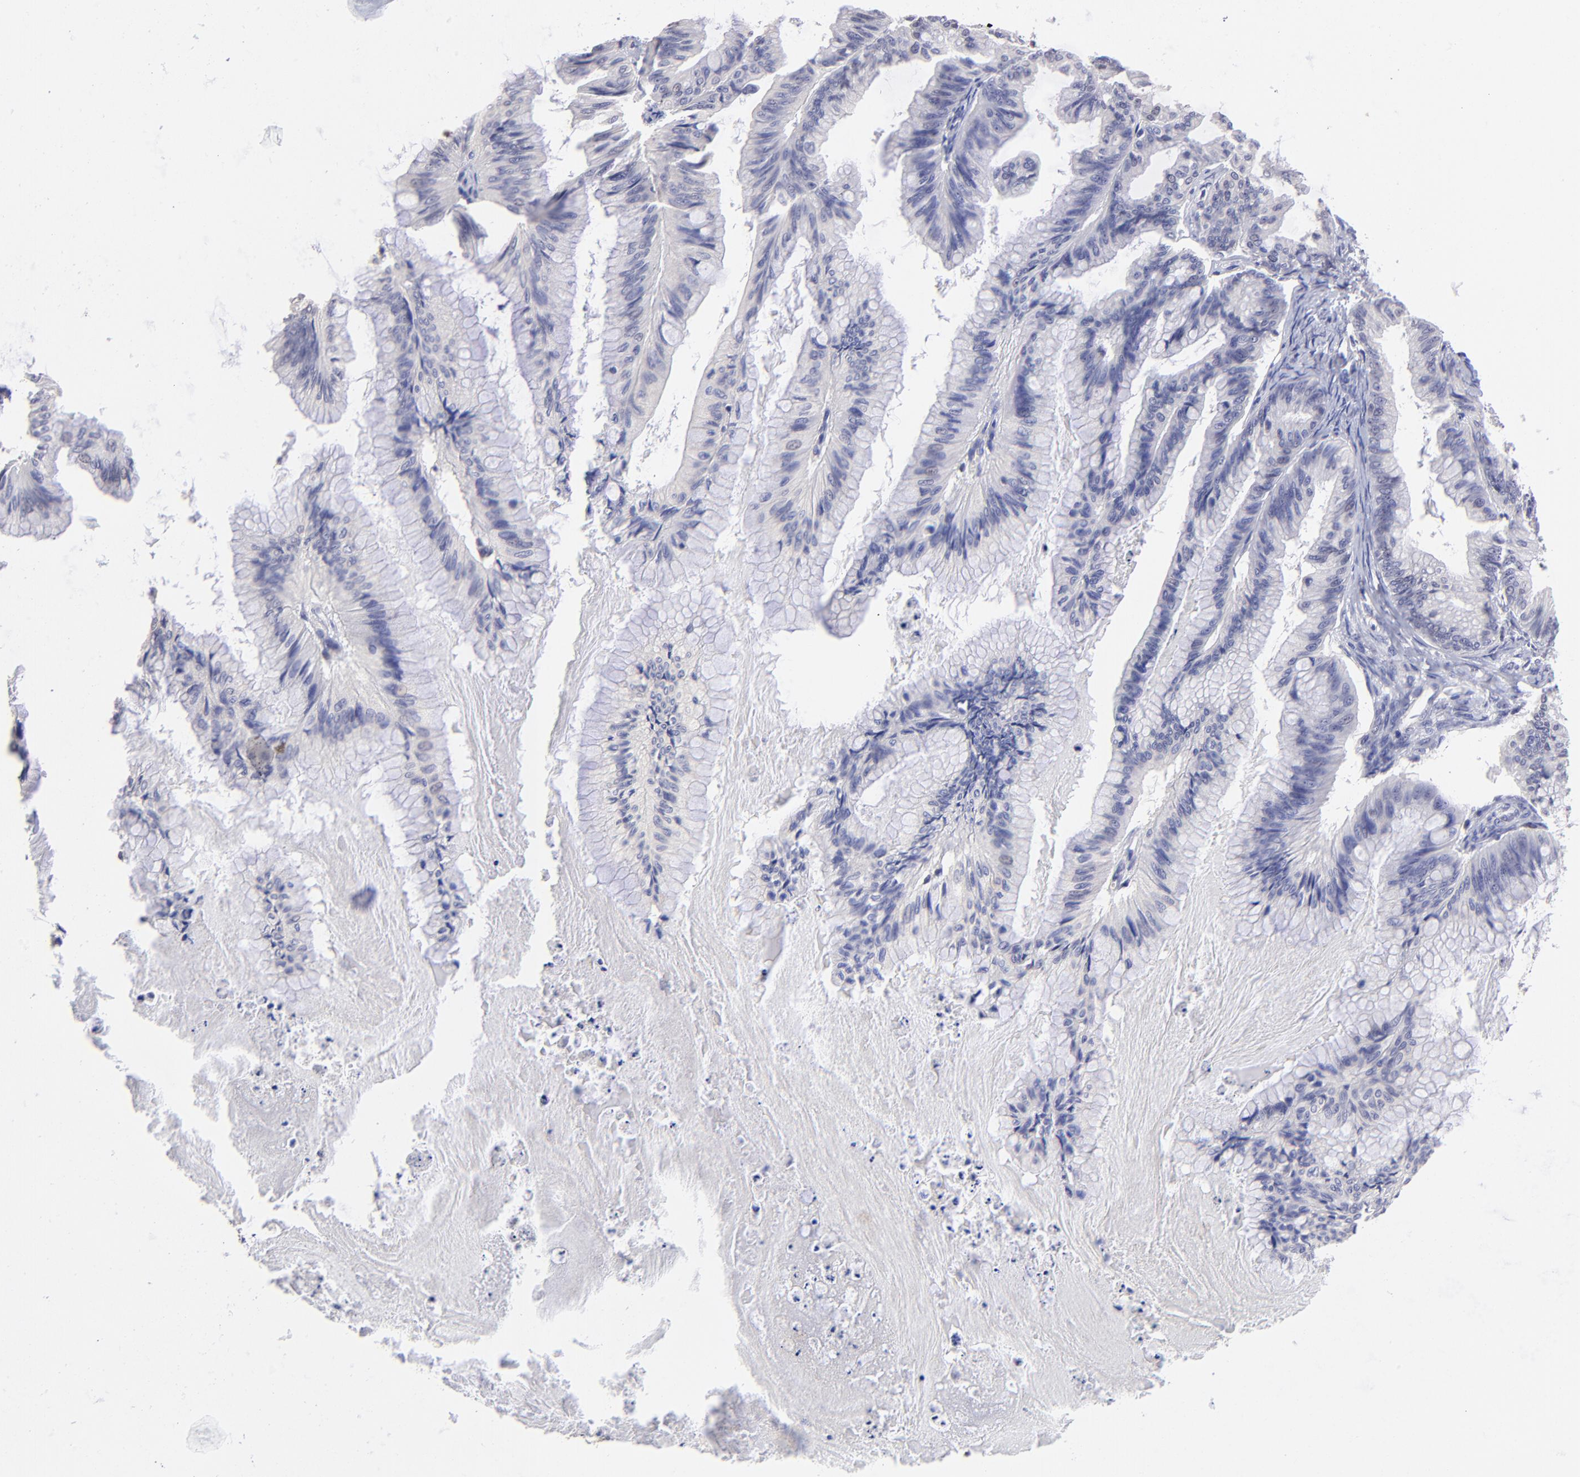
{"staining": {"intensity": "negative", "quantity": "none", "location": "none"}, "tissue": "ovarian cancer", "cell_type": "Tumor cells", "image_type": "cancer", "snomed": [{"axis": "morphology", "description": "Cystadenocarcinoma, mucinous, NOS"}, {"axis": "topography", "description": "Ovary"}], "caption": "The image displays no staining of tumor cells in ovarian cancer (mucinous cystadenocarcinoma).", "gene": "DNMT1", "patient": {"sex": "female", "age": 57}}